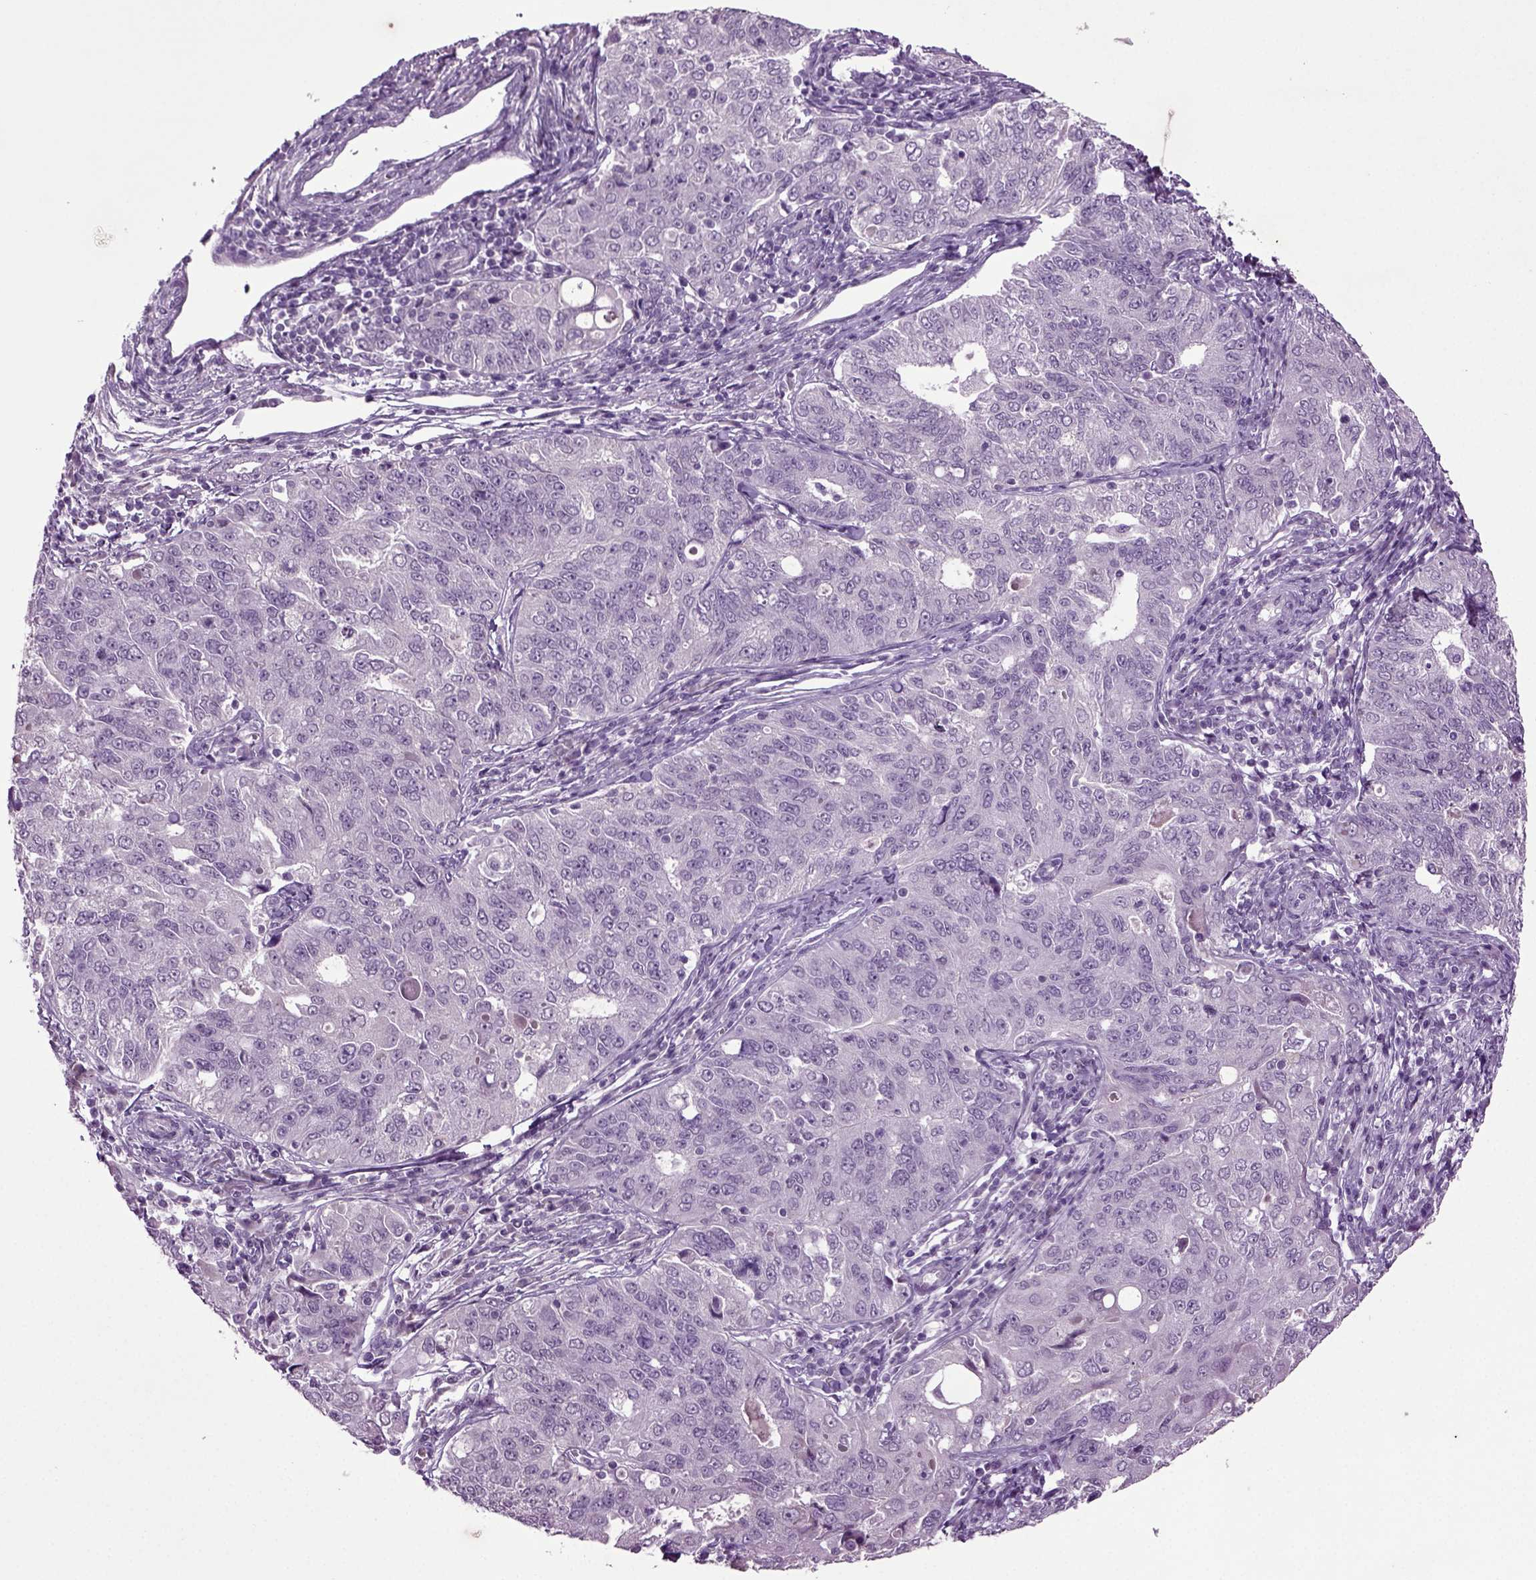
{"staining": {"intensity": "negative", "quantity": "none", "location": "none"}, "tissue": "endometrial cancer", "cell_type": "Tumor cells", "image_type": "cancer", "snomed": [{"axis": "morphology", "description": "Adenocarcinoma, NOS"}, {"axis": "topography", "description": "Endometrium"}], "caption": "Histopathology image shows no protein staining in tumor cells of endometrial adenocarcinoma tissue.", "gene": "SLC17A6", "patient": {"sex": "female", "age": 43}}